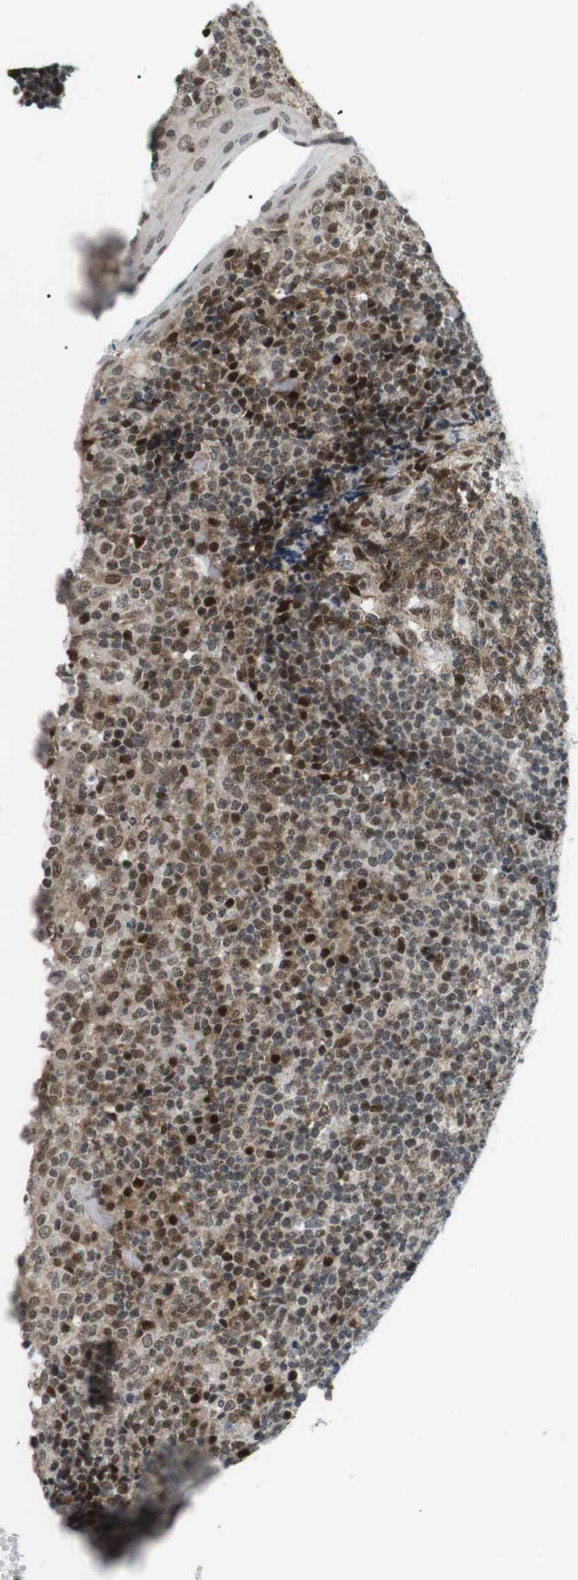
{"staining": {"intensity": "moderate", "quantity": ">75%", "location": "cytoplasmic/membranous,nuclear"}, "tissue": "tonsil", "cell_type": "Germinal center cells", "image_type": "normal", "snomed": [{"axis": "morphology", "description": "Normal tissue, NOS"}, {"axis": "topography", "description": "Tonsil"}], "caption": "The immunohistochemical stain labels moderate cytoplasmic/membranous,nuclear expression in germinal center cells of unremarkable tonsil.", "gene": "CDC27", "patient": {"sex": "female", "age": 19}}